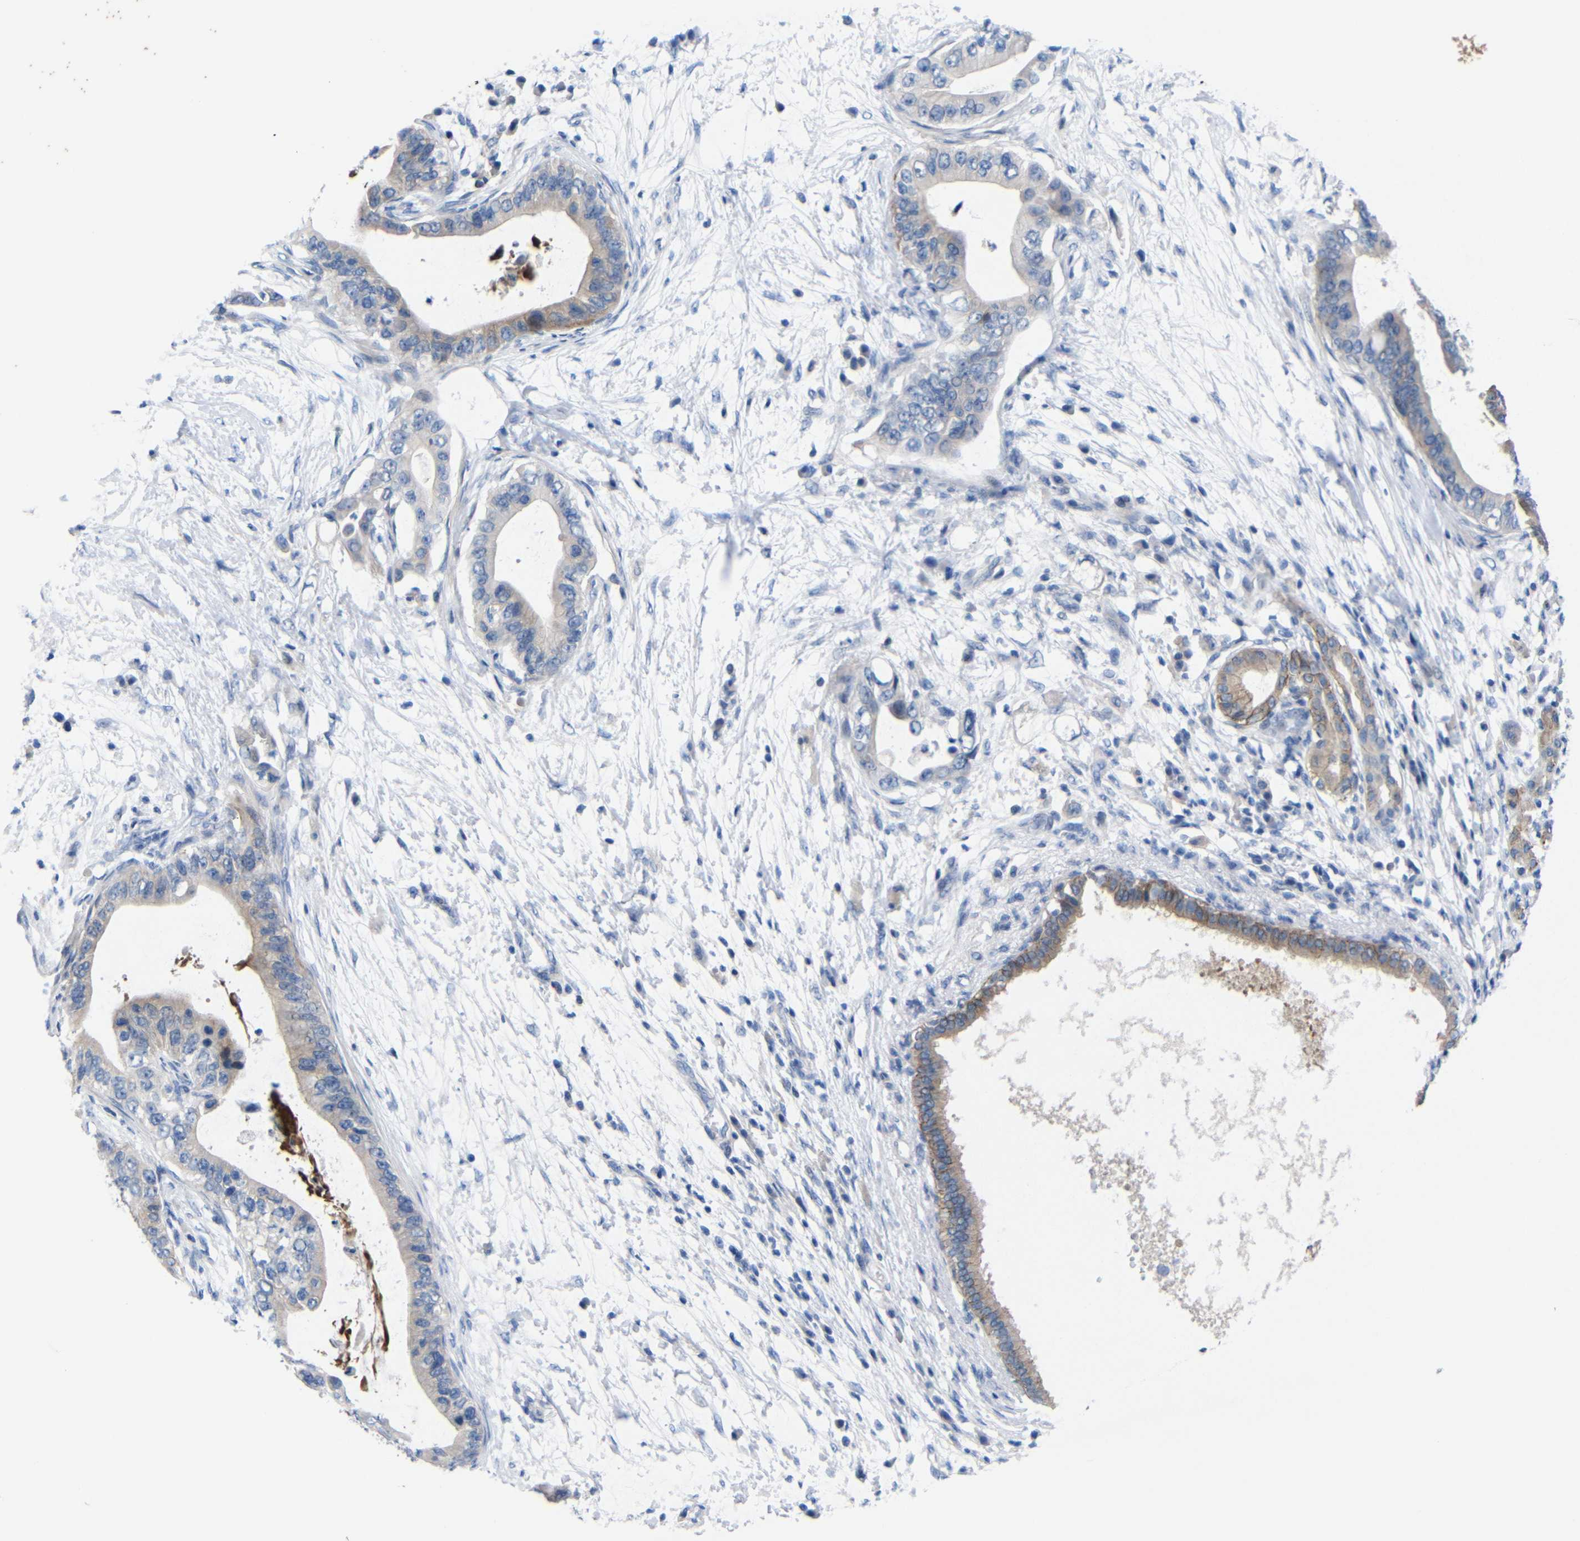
{"staining": {"intensity": "moderate", "quantity": "25%-75%", "location": "cytoplasmic/membranous"}, "tissue": "pancreatic cancer", "cell_type": "Tumor cells", "image_type": "cancer", "snomed": [{"axis": "morphology", "description": "Adenocarcinoma, NOS"}, {"axis": "topography", "description": "Pancreas"}], "caption": "IHC (DAB) staining of pancreatic adenocarcinoma exhibits moderate cytoplasmic/membranous protein expression in about 25%-75% of tumor cells. The staining was performed using DAB, with brown indicating positive protein expression. Nuclei are stained blue with hematoxylin.", "gene": "CMTM1", "patient": {"sex": "male", "age": 77}}